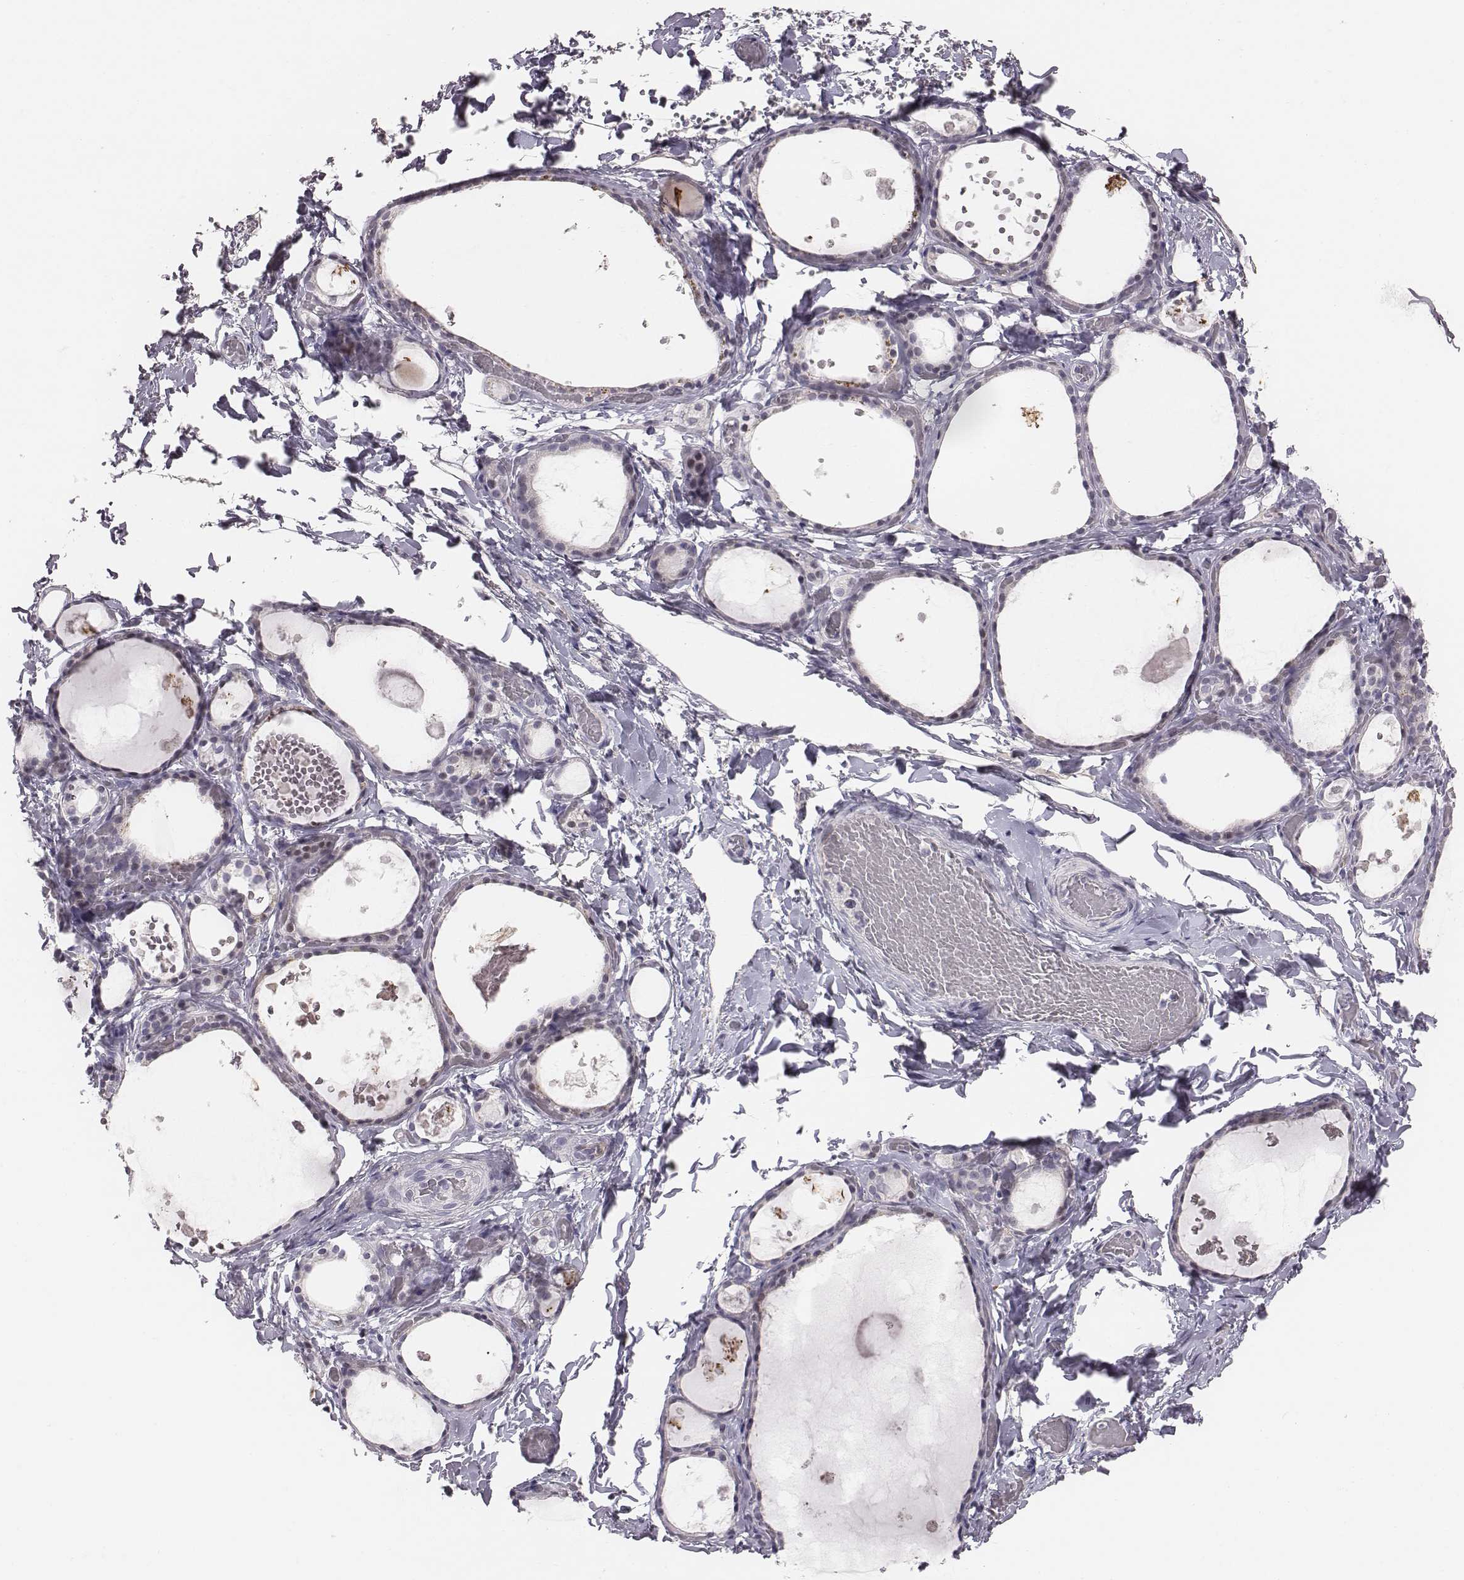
{"staining": {"intensity": "negative", "quantity": "none", "location": "none"}, "tissue": "thyroid gland", "cell_type": "Glandular cells", "image_type": "normal", "snomed": [{"axis": "morphology", "description": "Normal tissue, NOS"}, {"axis": "topography", "description": "Thyroid gland"}], "caption": "The immunohistochemistry image has no significant expression in glandular cells of thyroid gland.", "gene": "CACNG4", "patient": {"sex": "female", "age": 56}}